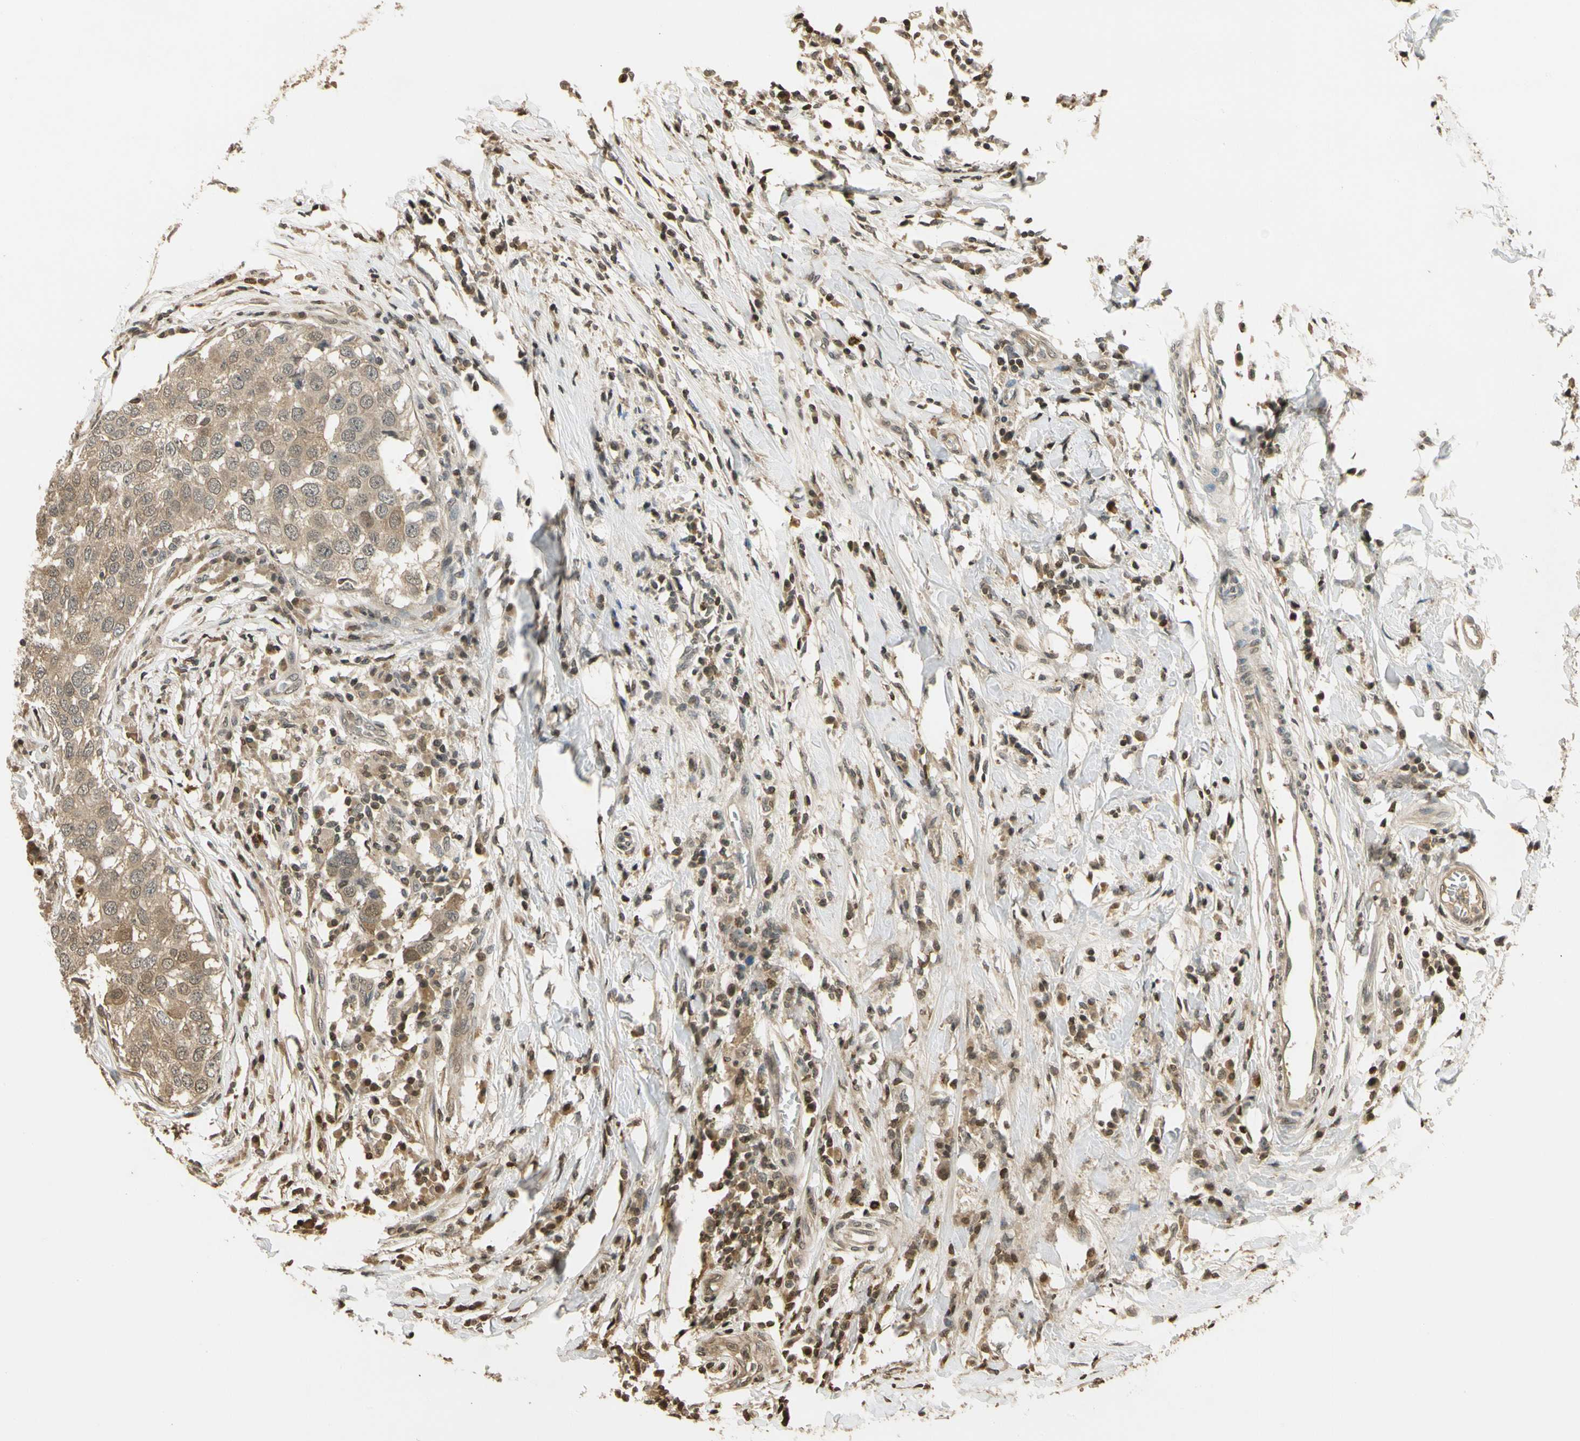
{"staining": {"intensity": "weak", "quantity": ">75%", "location": "cytoplasmic/membranous"}, "tissue": "breast cancer", "cell_type": "Tumor cells", "image_type": "cancer", "snomed": [{"axis": "morphology", "description": "Duct carcinoma"}, {"axis": "topography", "description": "Breast"}], "caption": "Breast cancer stained with a protein marker reveals weak staining in tumor cells.", "gene": "SOD1", "patient": {"sex": "female", "age": 27}}